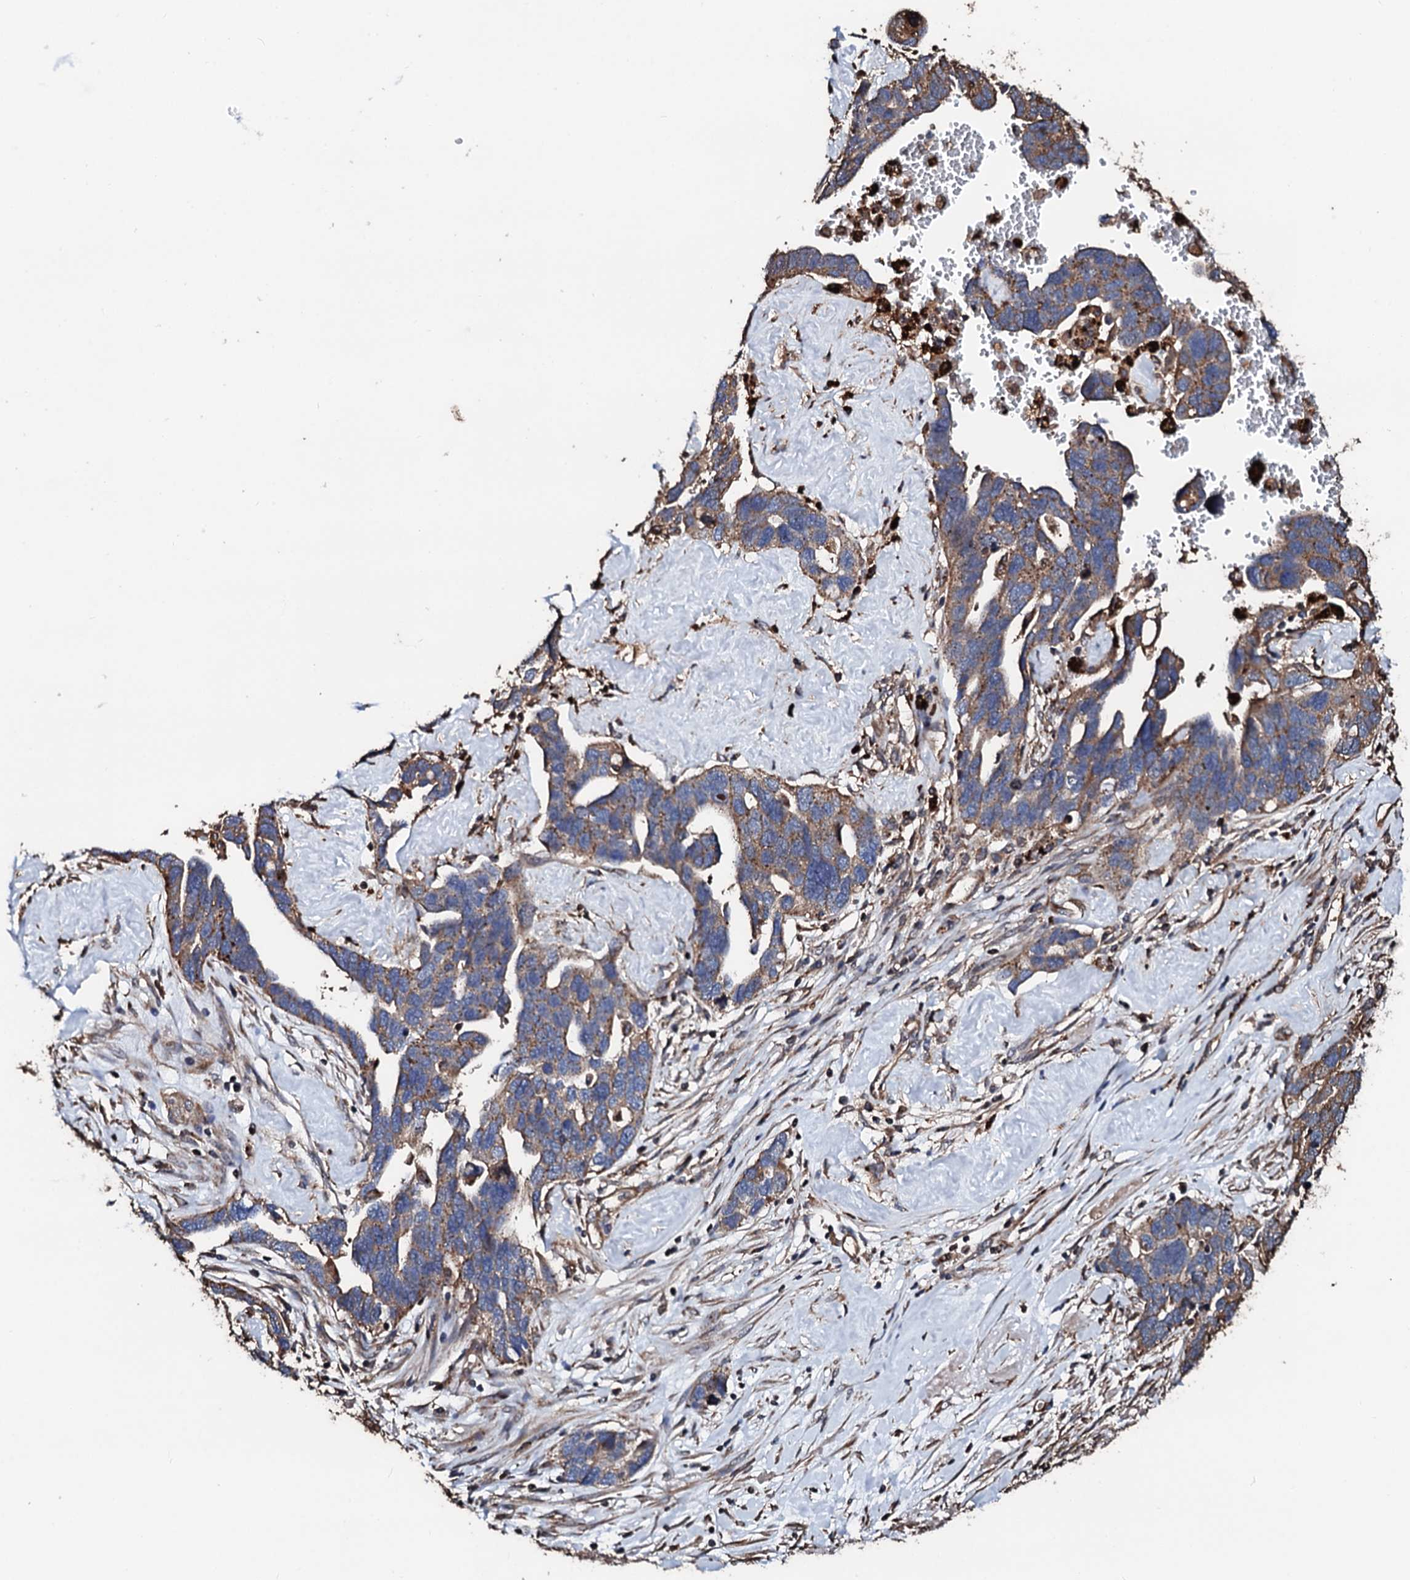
{"staining": {"intensity": "moderate", "quantity": ">75%", "location": "cytoplasmic/membranous"}, "tissue": "ovarian cancer", "cell_type": "Tumor cells", "image_type": "cancer", "snomed": [{"axis": "morphology", "description": "Cystadenocarcinoma, serous, NOS"}, {"axis": "topography", "description": "Ovary"}], "caption": "Moderate cytoplasmic/membranous protein staining is appreciated in about >75% of tumor cells in ovarian cancer (serous cystadenocarcinoma).", "gene": "CKAP5", "patient": {"sex": "female", "age": 54}}